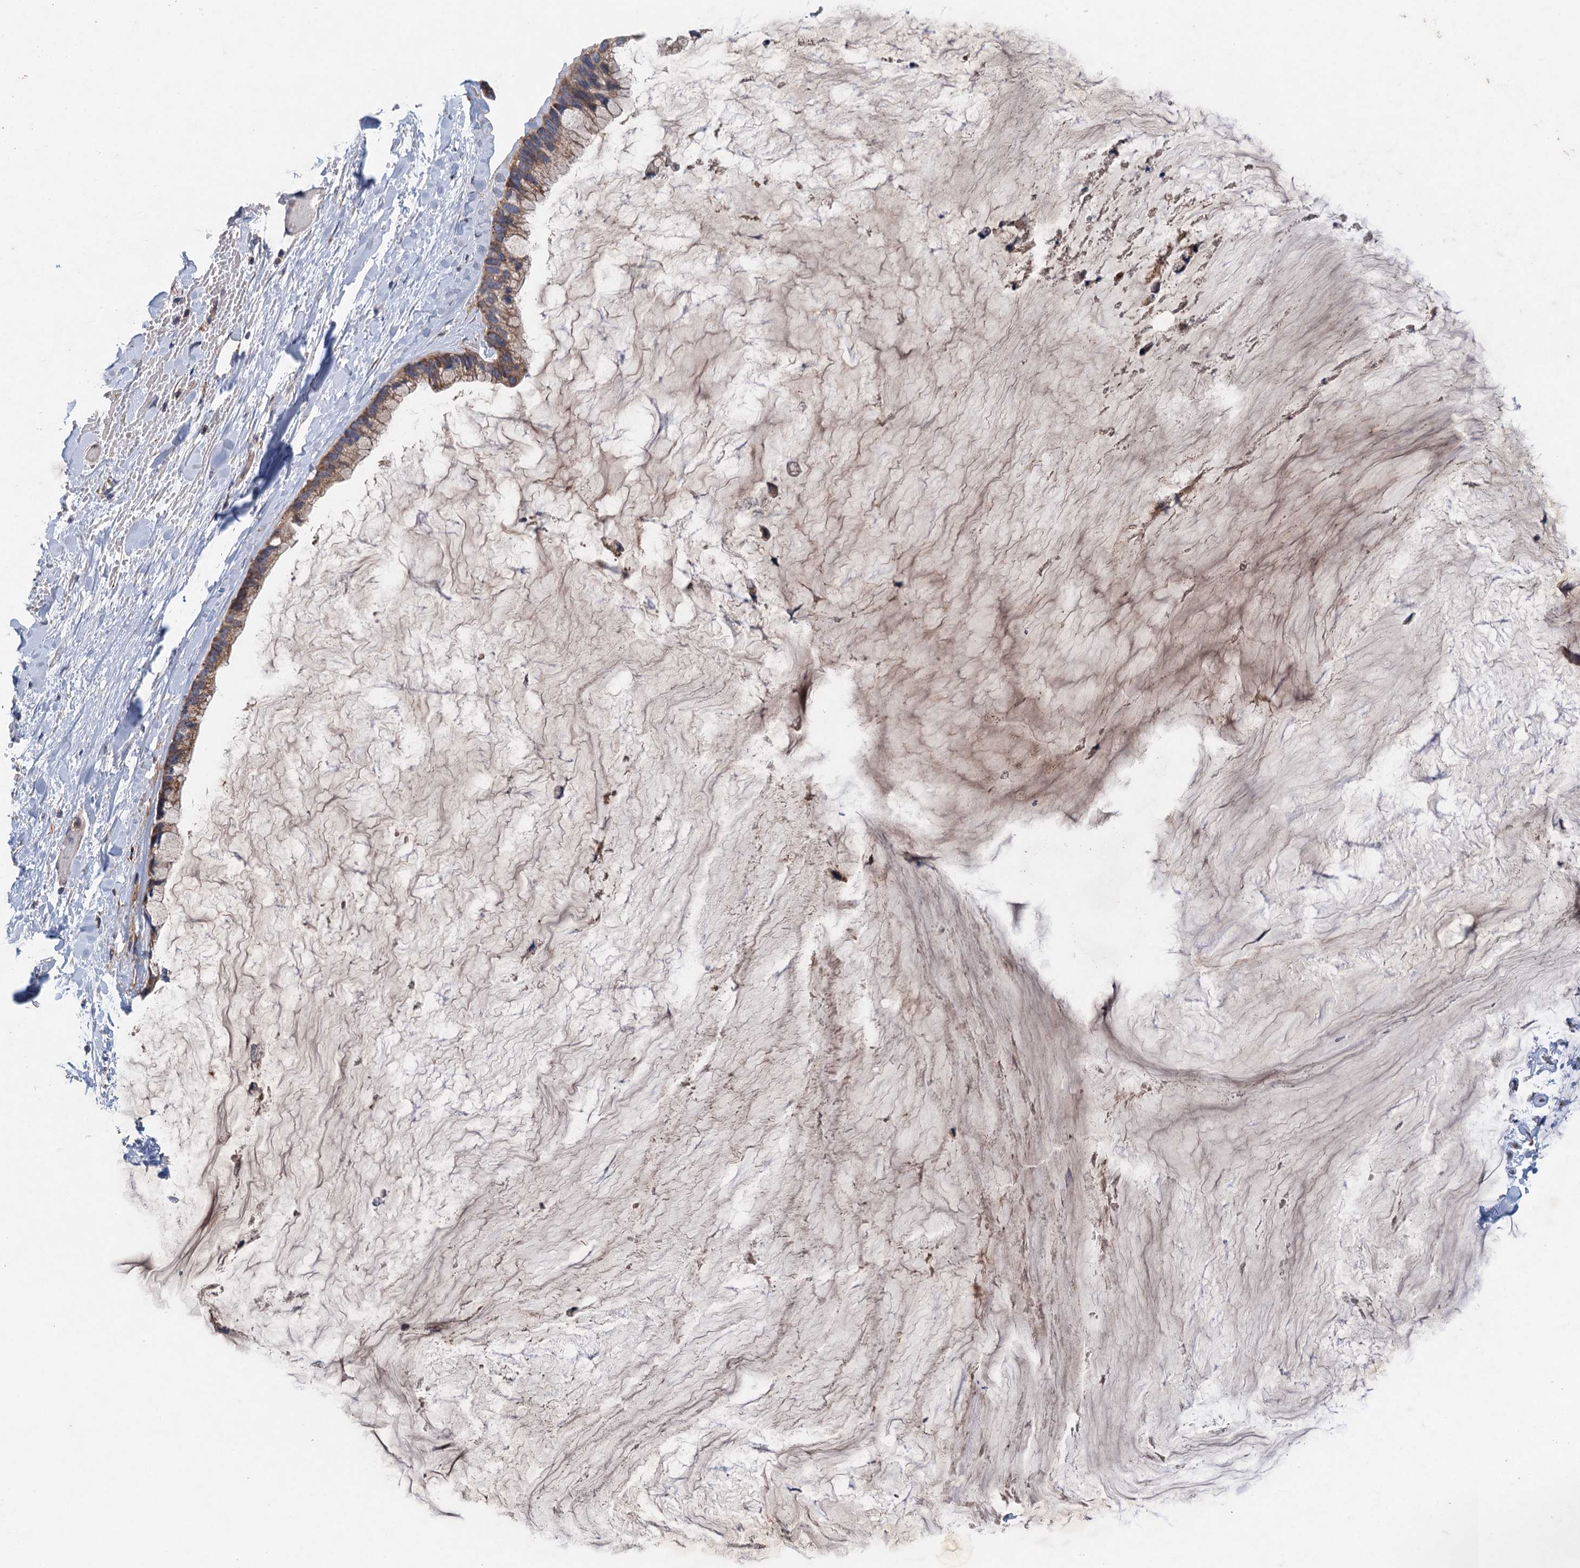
{"staining": {"intensity": "moderate", "quantity": ">75%", "location": "cytoplasmic/membranous"}, "tissue": "ovarian cancer", "cell_type": "Tumor cells", "image_type": "cancer", "snomed": [{"axis": "morphology", "description": "Cystadenocarcinoma, mucinous, NOS"}, {"axis": "topography", "description": "Ovary"}], "caption": "Immunohistochemical staining of human ovarian cancer displays medium levels of moderate cytoplasmic/membranous staining in about >75% of tumor cells.", "gene": "BCS1L", "patient": {"sex": "female", "age": 39}}